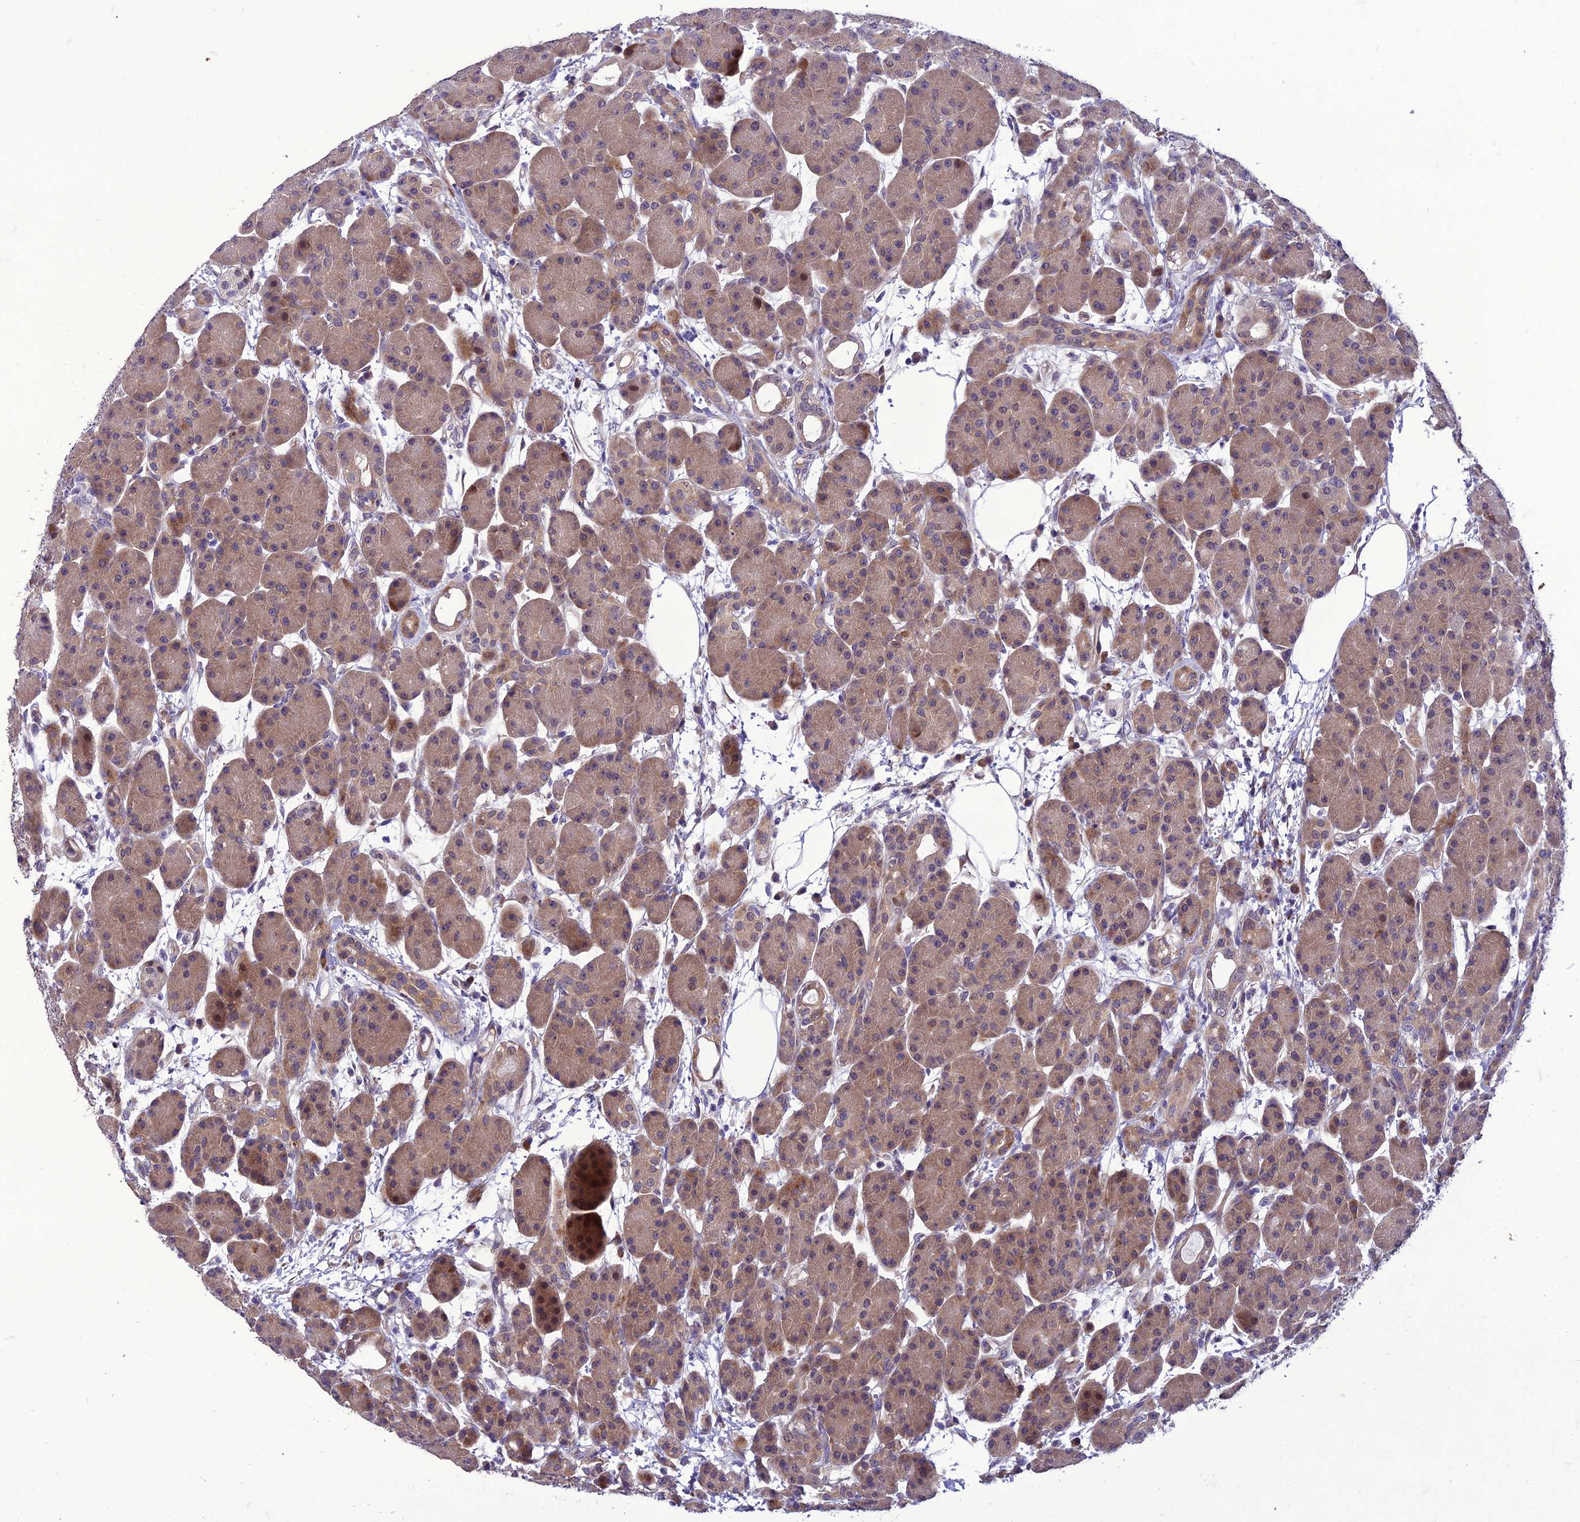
{"staining": {"intensity": "moderate", "quantity": ">75%", "location": "cytoplasmic/membranous"}, "tissue": "pancreas", "cell_type": "Exocrine glandular cells", "image_type": "normal", "snomed": [{"axis": "morphology", "description": "Normal tissue, NOS"}, {"axis": "topography", "description": "Pancreas"}], "caption": "This is a histology image of IHC staining of benign pancreas, which shows moderate positivity in the cytoplasmic/membranous of exocrine glandular cells.", "gene": "GAB4", "patient": {"sex": "male", "age": 63}}